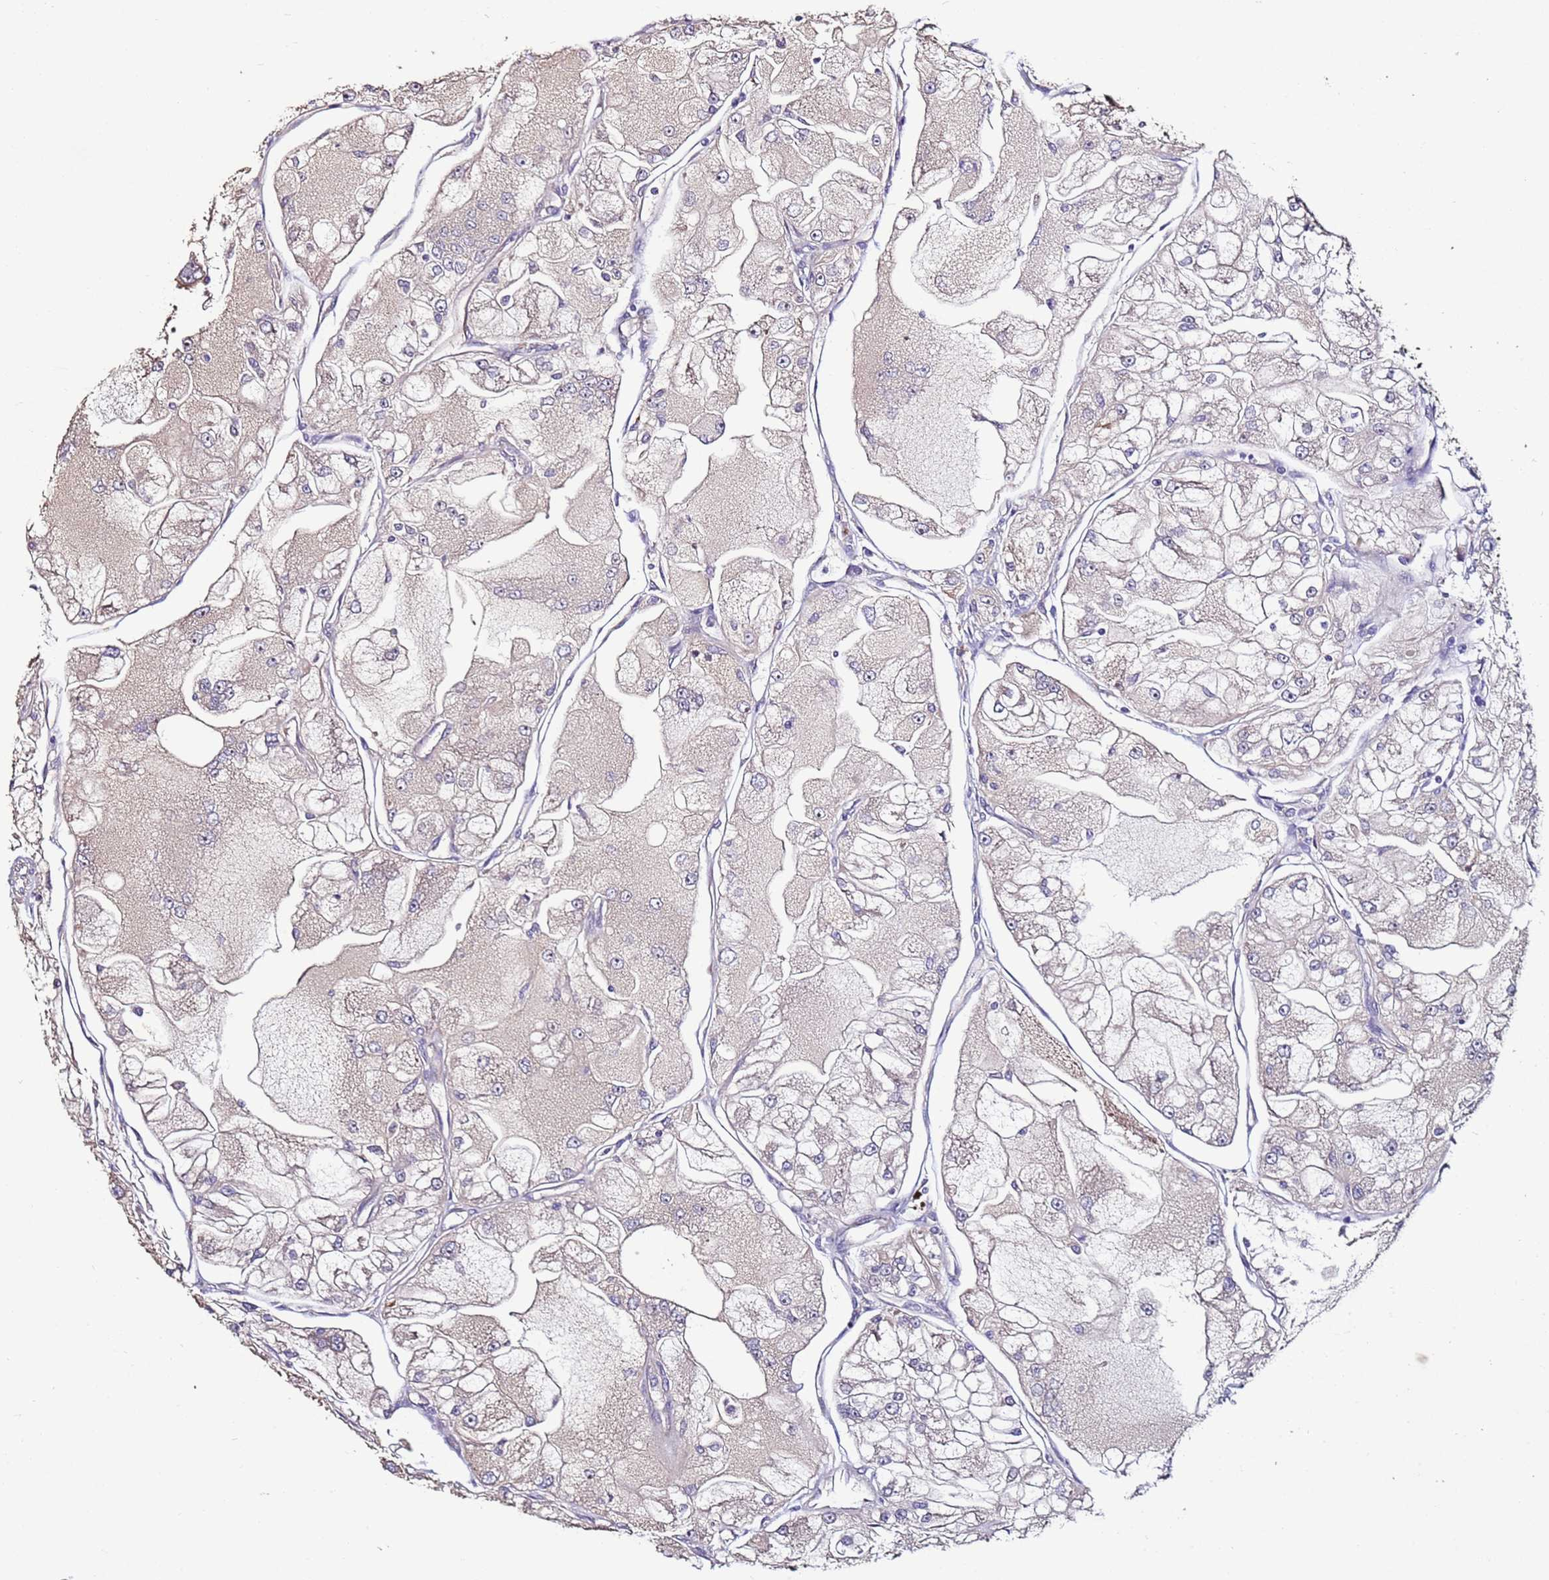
{"staining": {"intensity": "negative", "quantity": "none", "location": "none"}, "tissue": "renal cancer", "cell_type": "Tumor cells", "image_type": "cancer", "snomed": [{"axis": "morphology", "description": "Adenocarcinoma, NOS"}, {"axis": "topography", "description": "Kidney"}], "caption": "The IHC micrograph has no significant staining in tumor cells of renal cancer tissue. (DAB (3,3'-diaminobenzidine) IHC visualized using brightfield microscopy, high magnification).", "gene": "MCRIP1", "patient": {"sex": "female", "age": 72}}